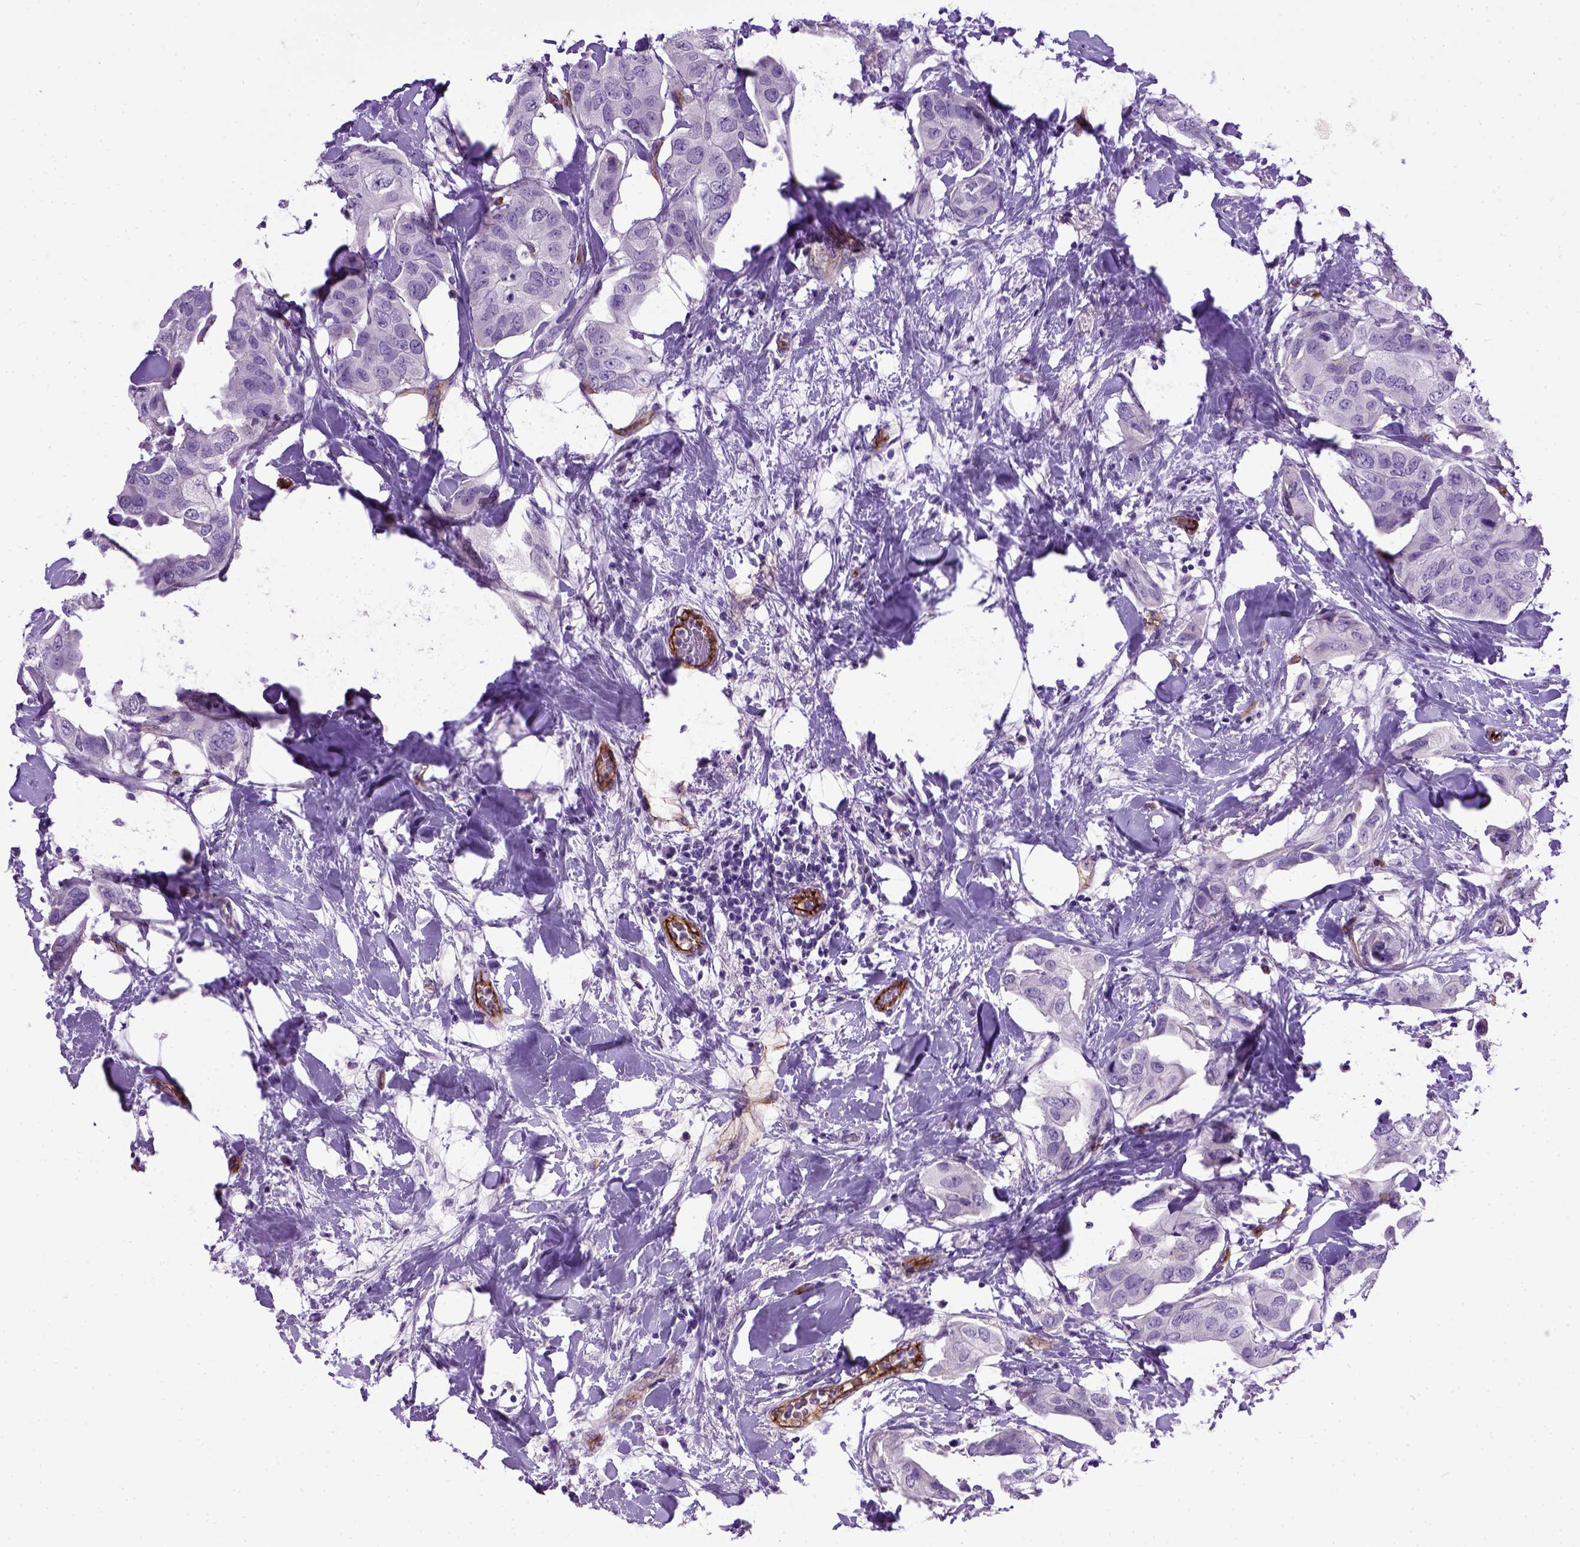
{"staining": {"intensity": "negative", "quantity": "none", "location": "none"}, "tissue": "breast cancer", "cell_type": "Tumor cells", "image_type": "cancer", "snomed": [{"axis": "morphology", "description": "Normal tissue, NOS"}, {"axis": "morphology", "description": "Duct carcinoma"}, {"axis": "topography", "description": "Breast"}], "caption": "Protein analysis of breast cancer exhibits no significant expression in tumor cells.", "gene": "ENG", "patient": {"sex": "female", "age": 40}}